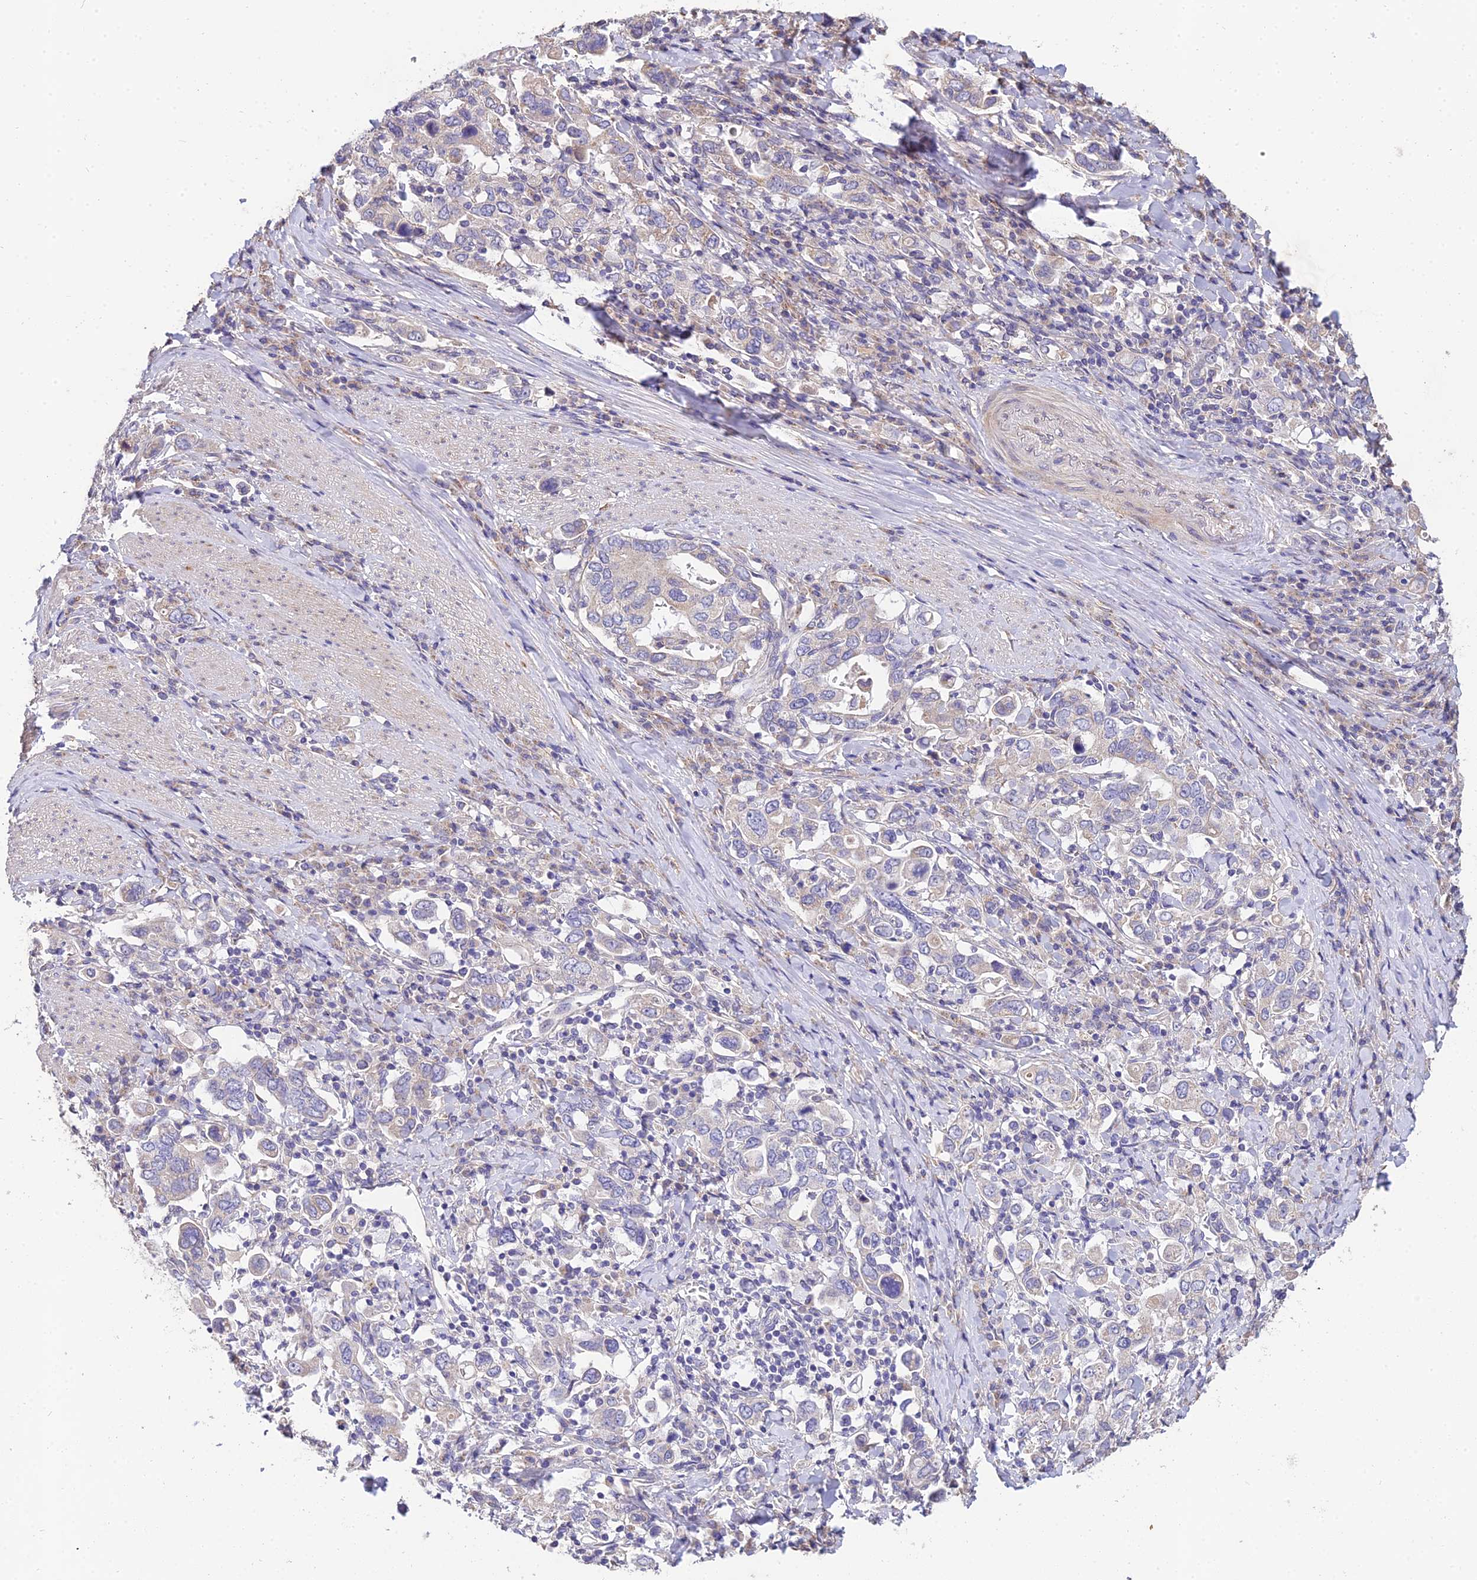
{"staining": {"intensity": "negative", "quantity": "none", "location": "none"}, "tissue": "stomach cancer", "cell_type": "Tumor cells", "image_type": "cancer", "snomed": [{"axis": "morphology", "description": "Adenocarcinoma, NOS"}, {"axis": "topography", "description": "Stomach, upper"}], "caption": "A histopathology image of human stomach cancer is negative for staining in tumor cells. (DAB immunohistochemistry, high magnification).", "gene": "ARL8B", "patient": {"sex": "male", "age": 62}}